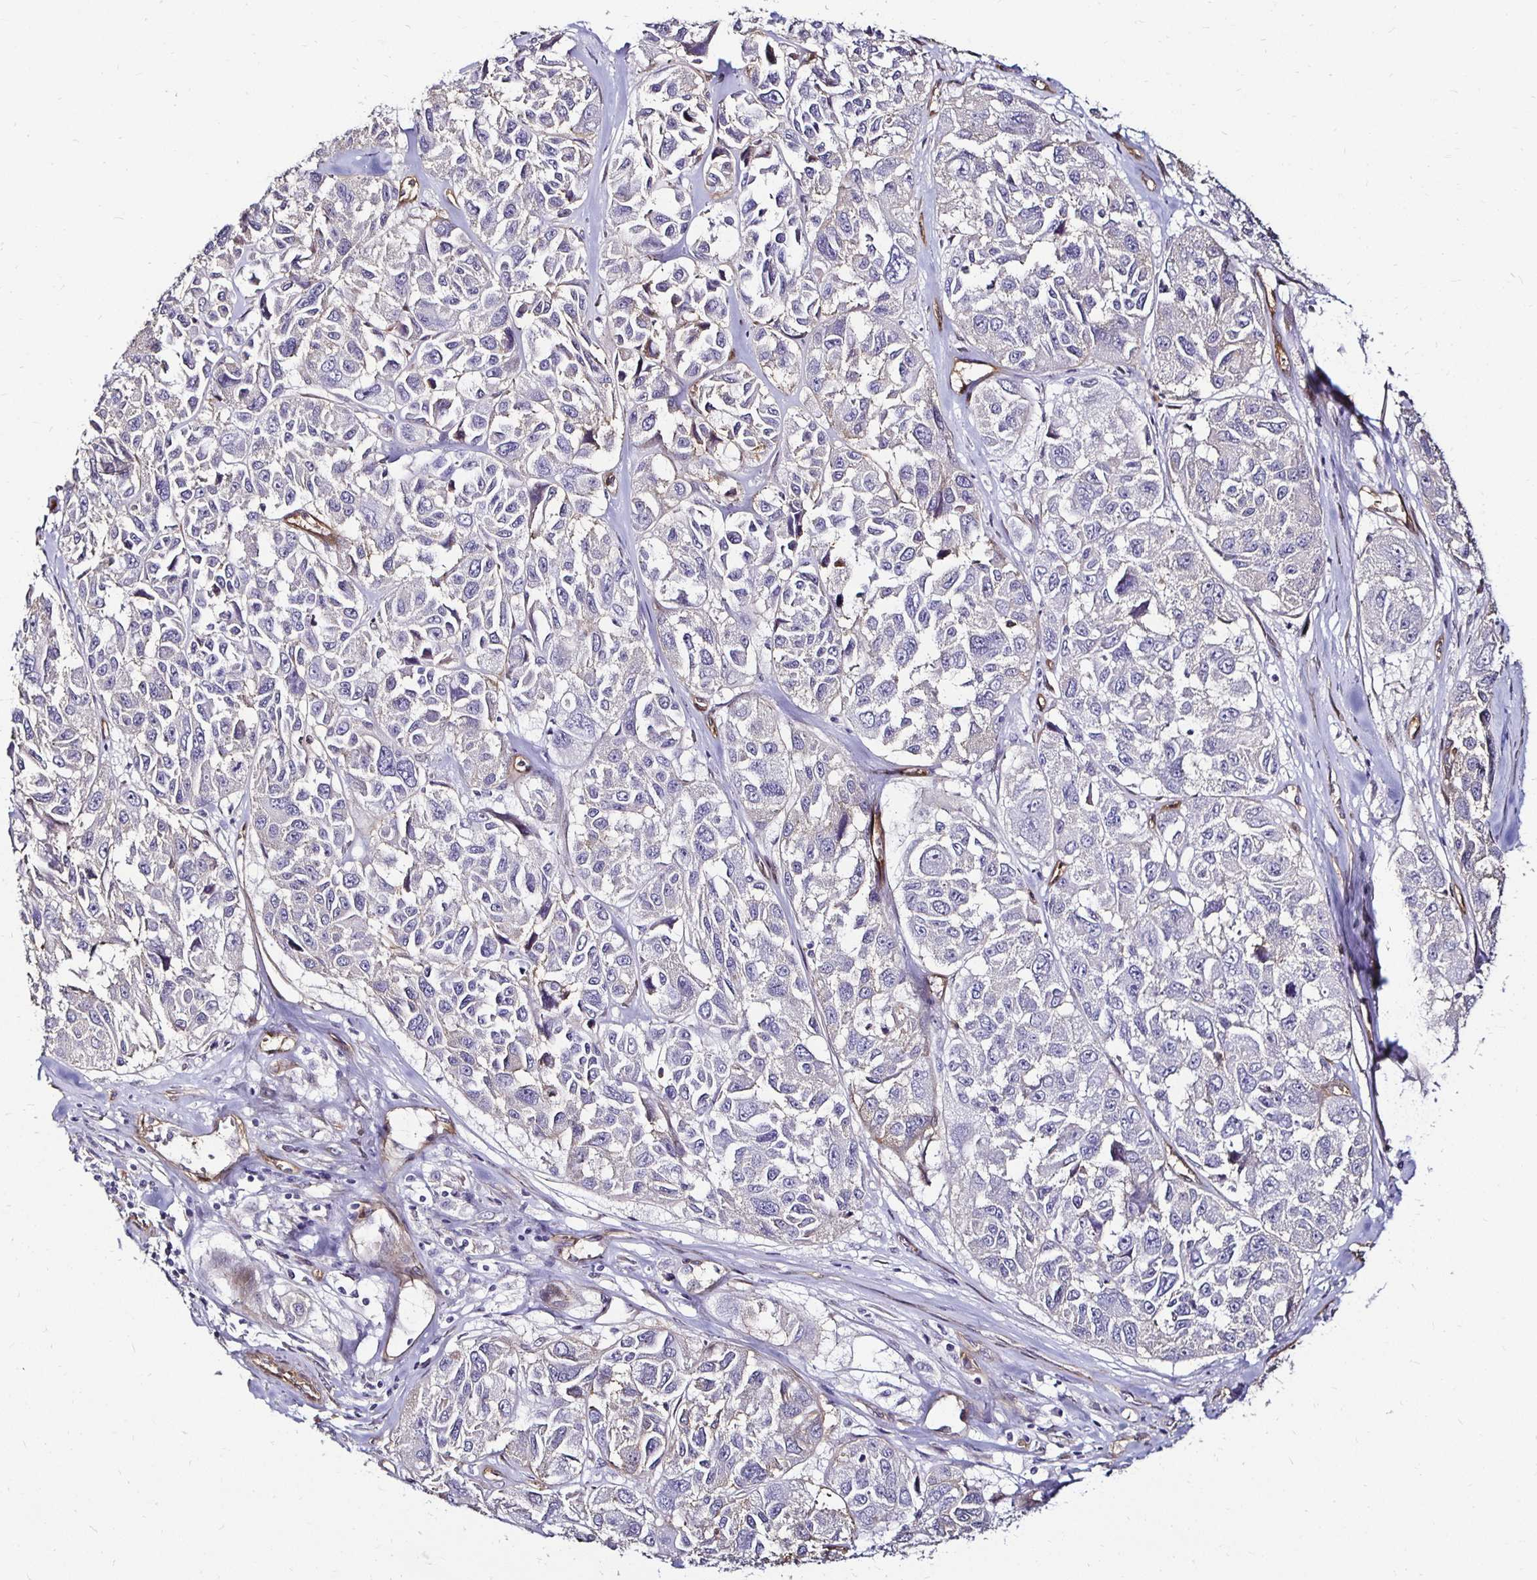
{"staining": {"intensity": "negative", "quantity": "none", "location": "none"}, "tissue": "melanoma", "cell_type": "Tumor cells", "image_type": "cancer", "snomed": [{"axis": "morphology", "description": "Malignant melanoma, NOS"}, {"axis": "topography", "description": "Skin"}], "caption": "Tumor cells show no significant protein staining in melanoma.", "gene": "ITGB1", "patient": {"sex": "female", "age": 66}}